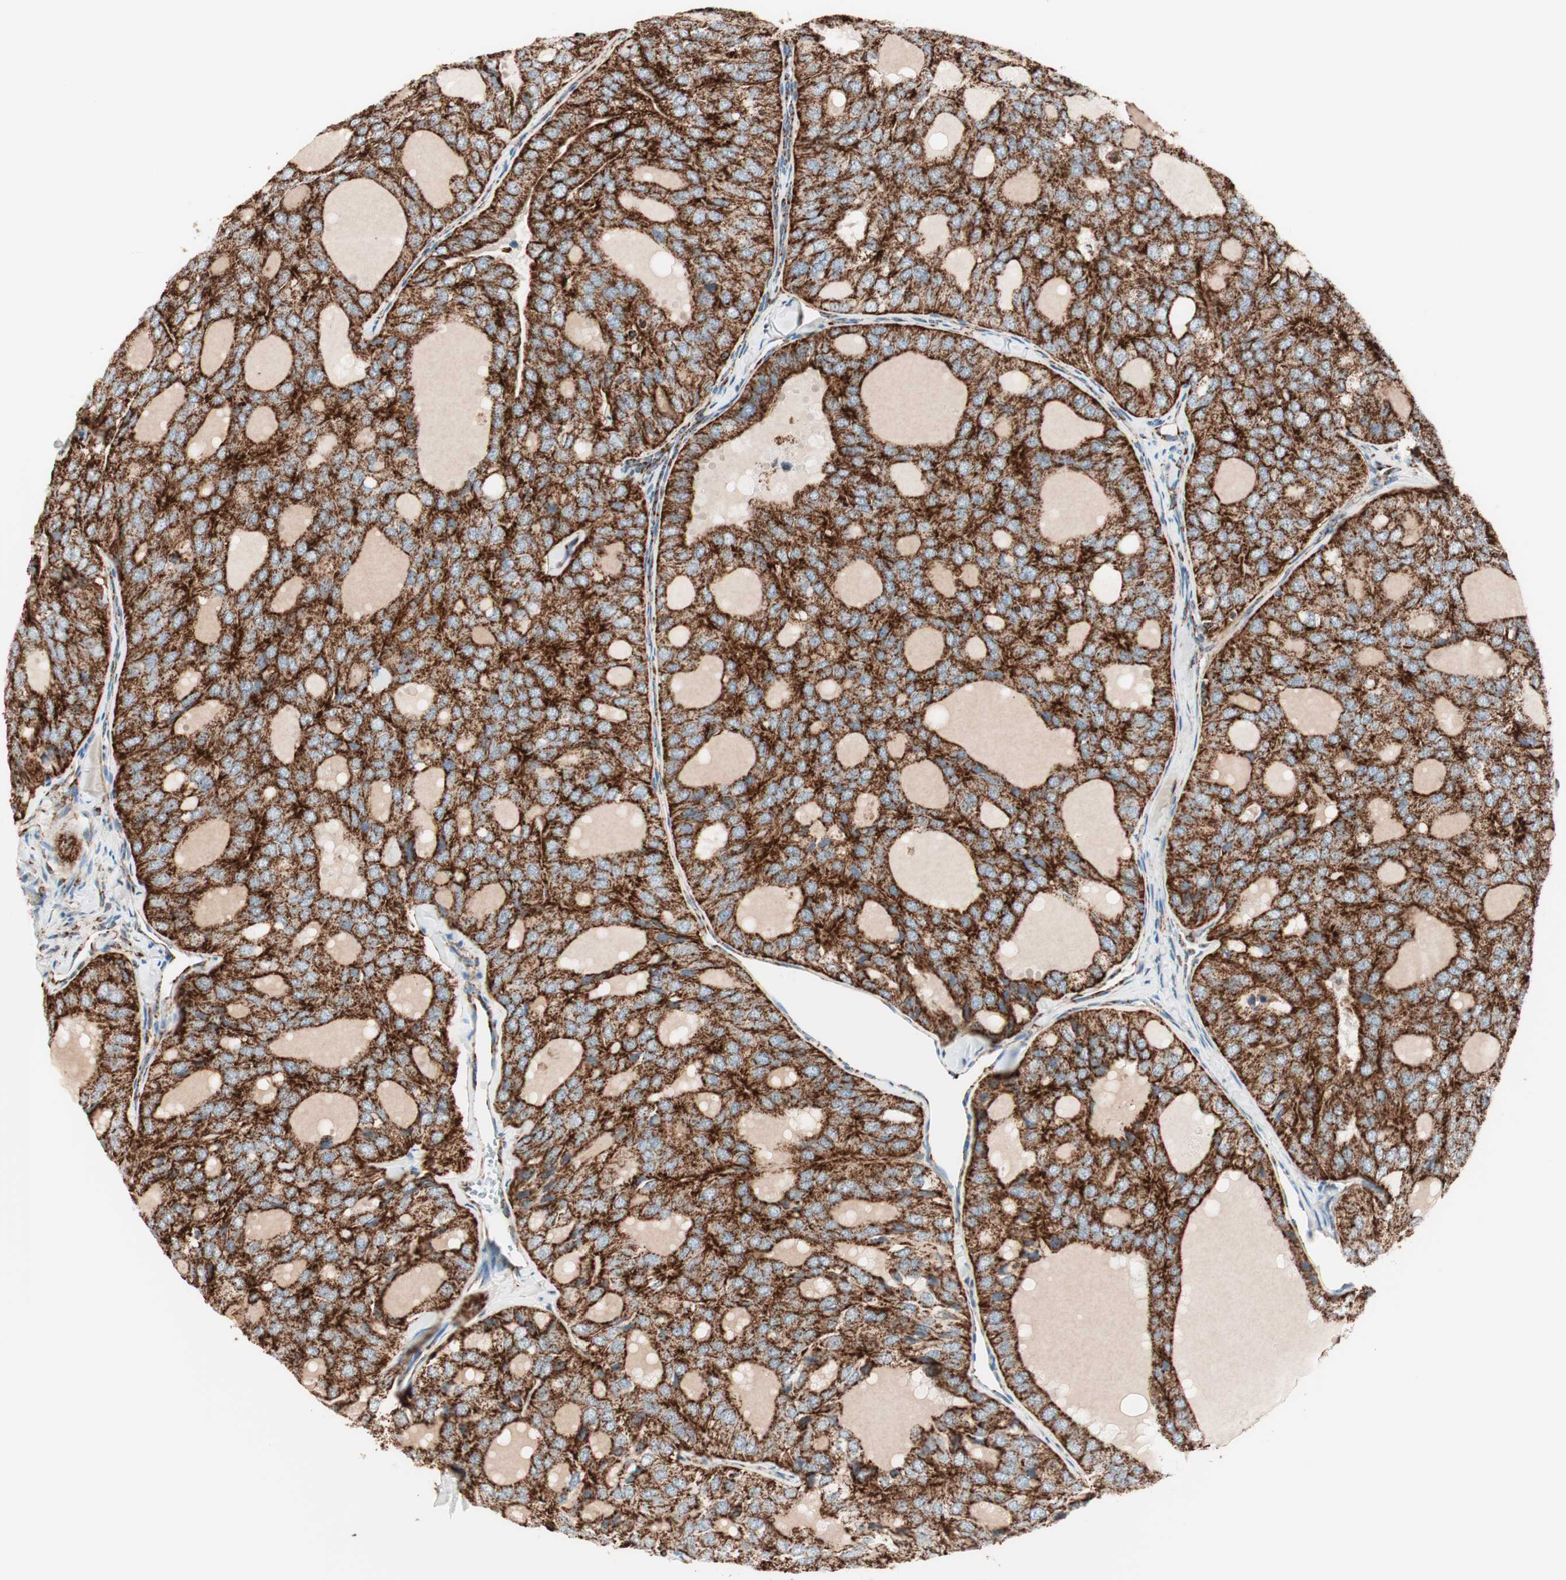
{"staining": {"intensity": "strong", "quantity": ">75%", "location": "cytoplasmic/membranous"}, "tissue": "thyroid cancer", "cell_type": "Tumor cells", "image_type": "cancer", "snomed": [{"axis": "morphology", "description": "Follicular adenoma carcinoma, NOS"}, {"axis": "topography", "description": "Thyroid gland"}], "caption": "High-power microscopy captured an immunohistochemistry (IHC) photomicrograph of thyroid cancer (follicular adenoma carcinoma), revealing strong cytoplasmic/membranous expression in about >75% of tumor cells. The staining was performed using DAB (3,3'-diaminobenzidine), with brown indicating positive protein expression. Nuclei are stained blue with hematoxylin.", "gene": "TOMM22", "patient": {"sex": "male", "age": 75}}